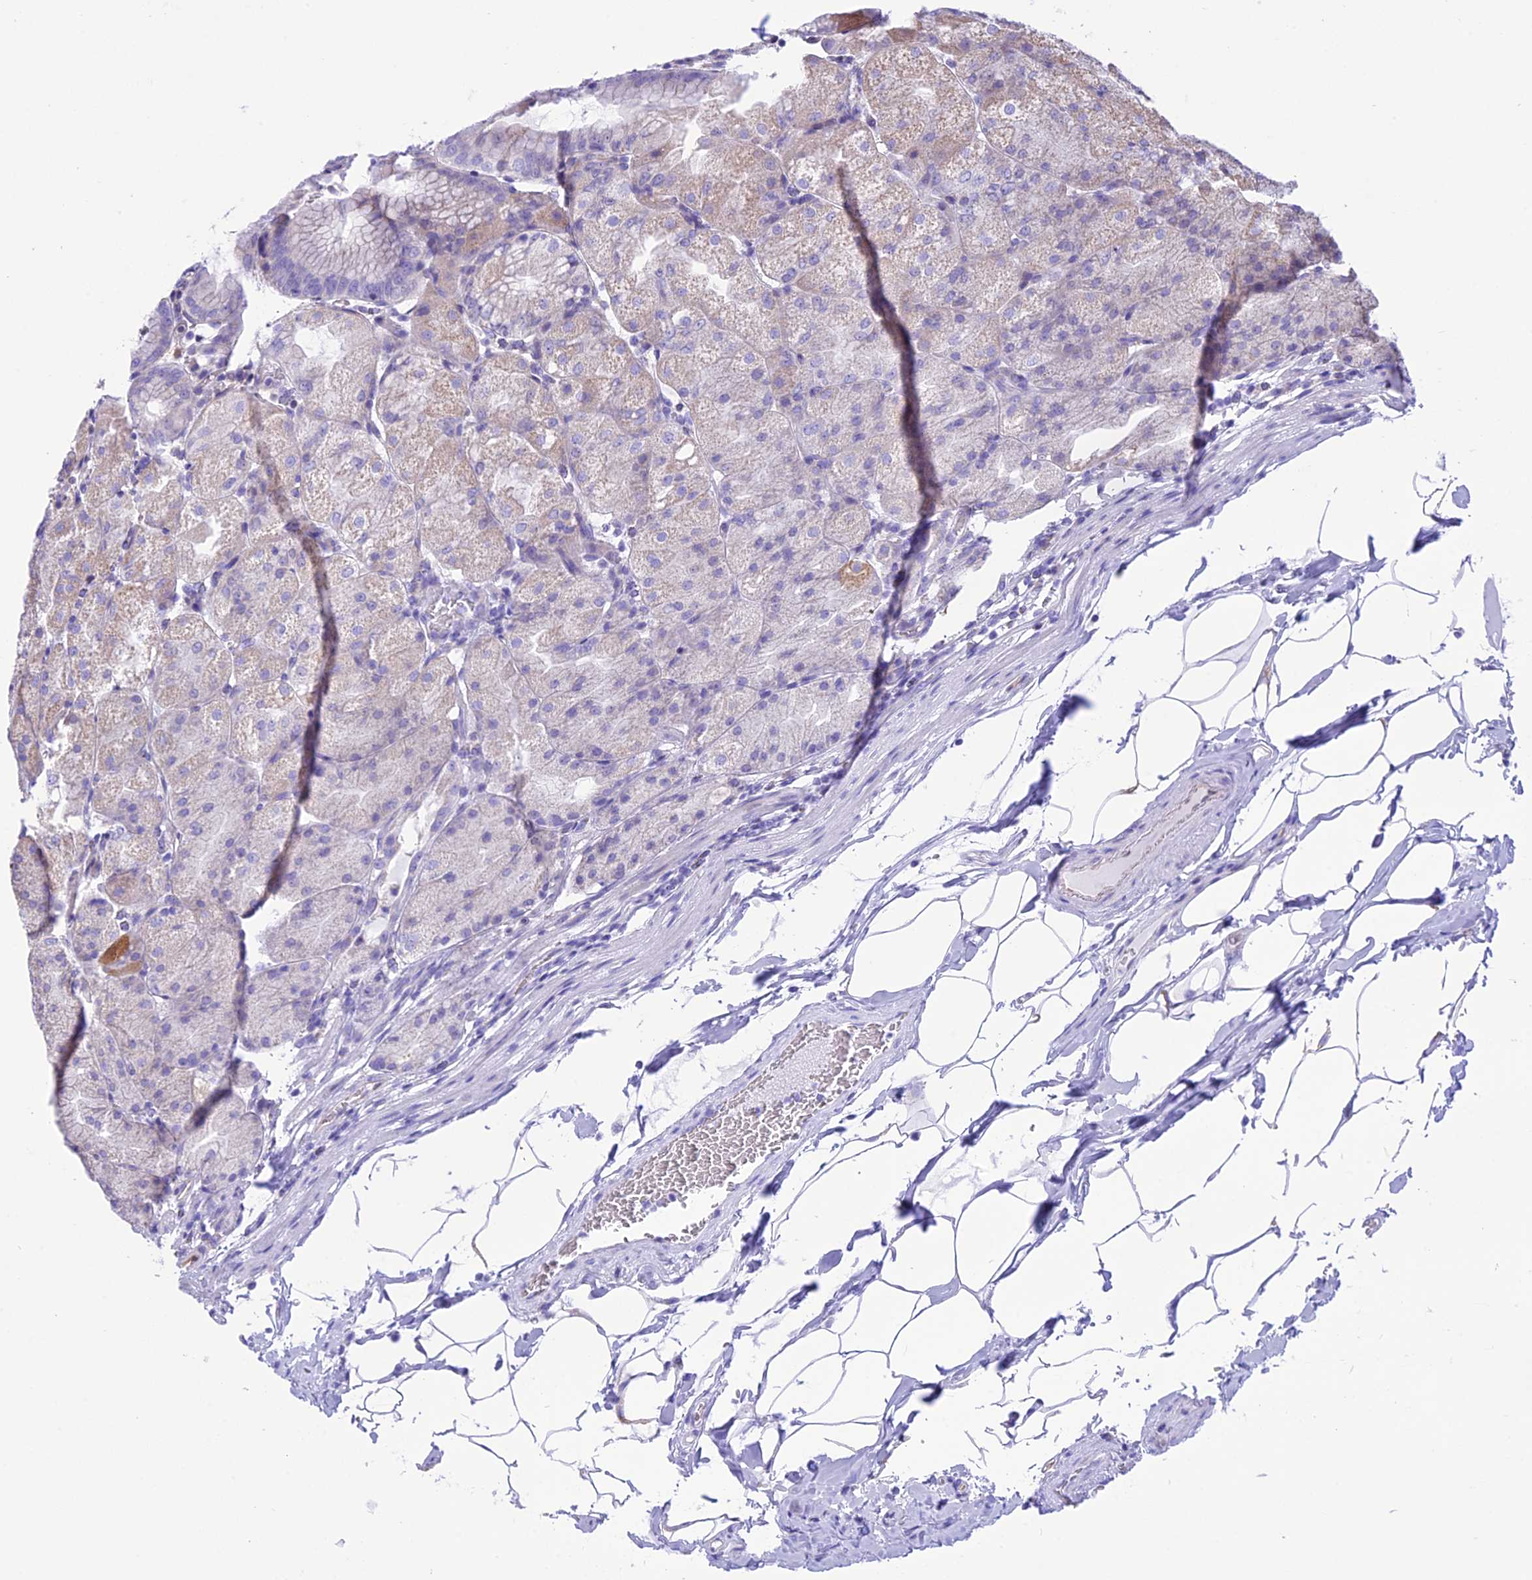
{"staining": {"intensity": "negative", "quantity": "none", "location": "none"}, "tissue": "stomach", "cell_type": "Glandular cells", "image_type": "normal", "snomed": [{"axis": "morphology", "description": "Normal tissue, NOS"}, {"axis": "topography", "description": "Stomach, upper"}, {"axis": "topography", "description": "Stomach, lower"}], "caption": "Glandular cells show no significant protein staining in unremarkable stomach.", "gene": "DOC2B", "patient": {"sex": "male", "age": 62}}